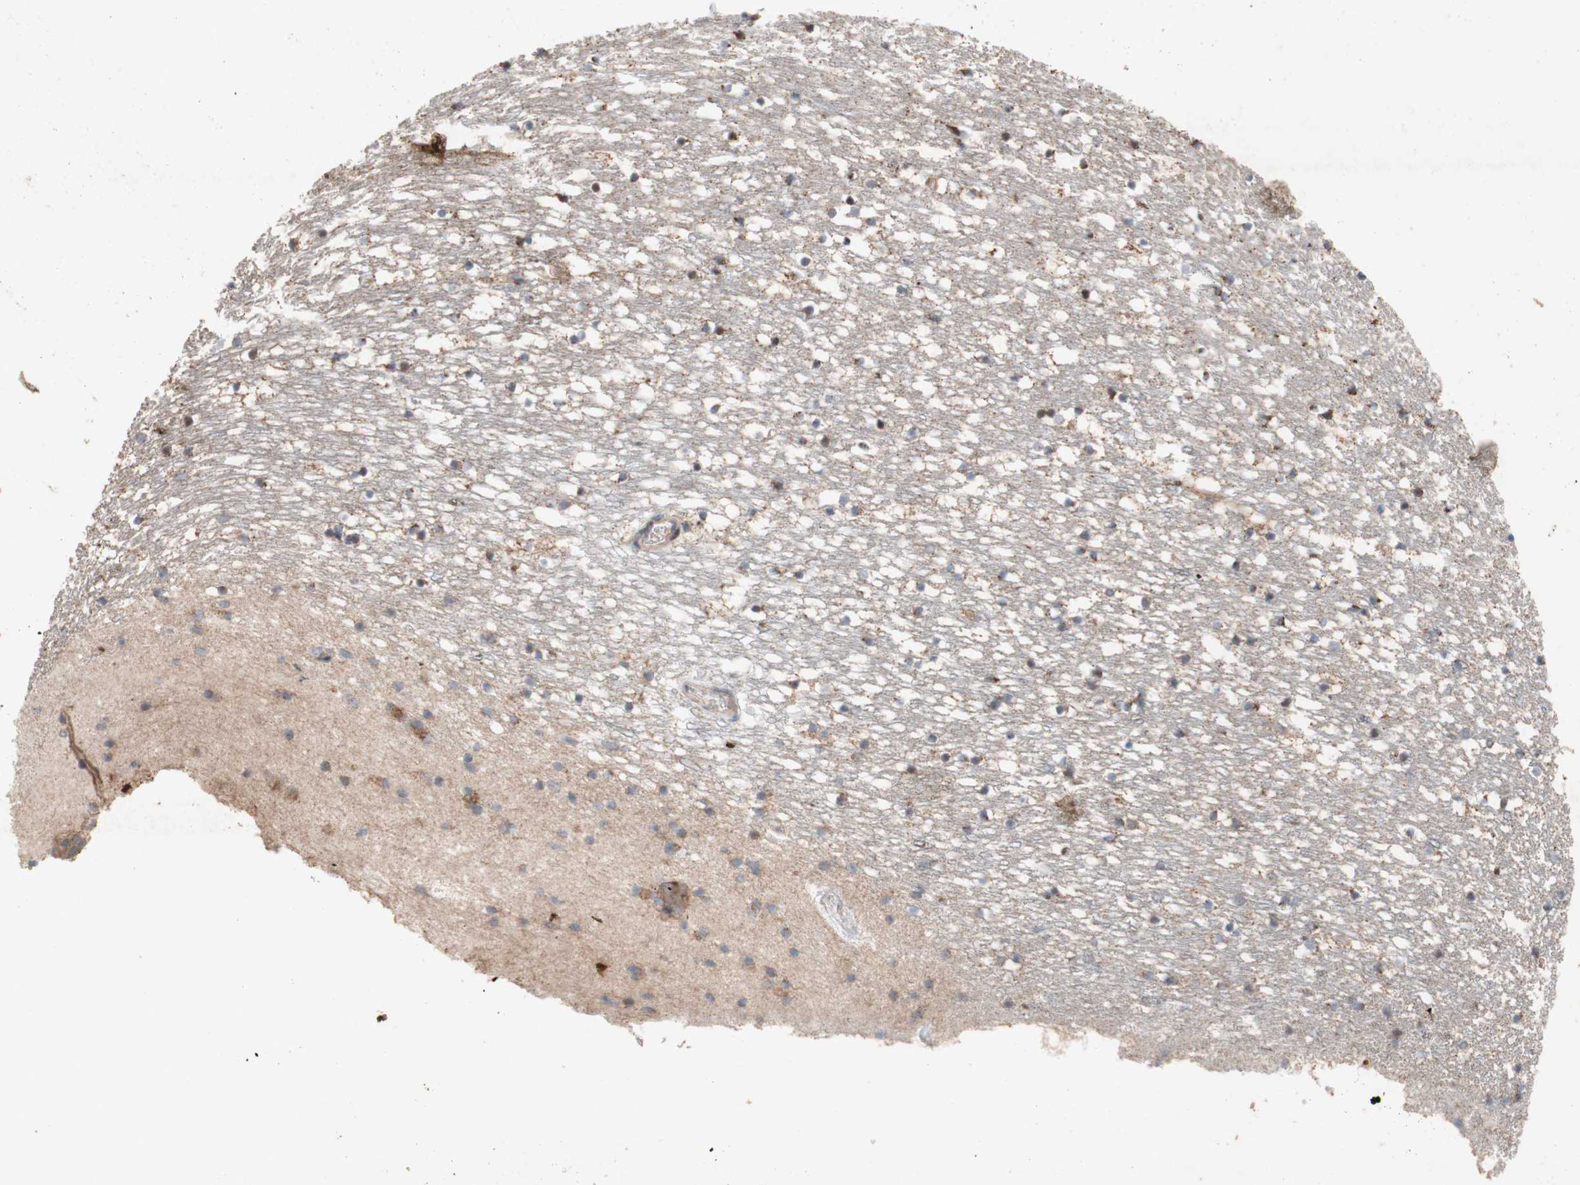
{"staining": {"intensity": "moderate", "quantity": "25%-75%", "location": "cytoplasmic/membranous"}, "tissue": "caudate", "cell_type": "Glial cells", "image_type": "normal", "snomed": [{"axis": "morphology", "description": "Normal tissue, NOS"}, {"axis": "topography", "description": "Lateral ventricle wall"}], "caption": "Immunohistochemistry micrograph of unremarkable caudate: human caudate stained using IHC exhibits medium levels of moderate protein expression localized specifically in the cytoplasmic/membranous of glial cells, appearing as a cytoplasmic/membranous brown color.", "gene": "TST", "patient": {"sex": "male", "age": 45}}